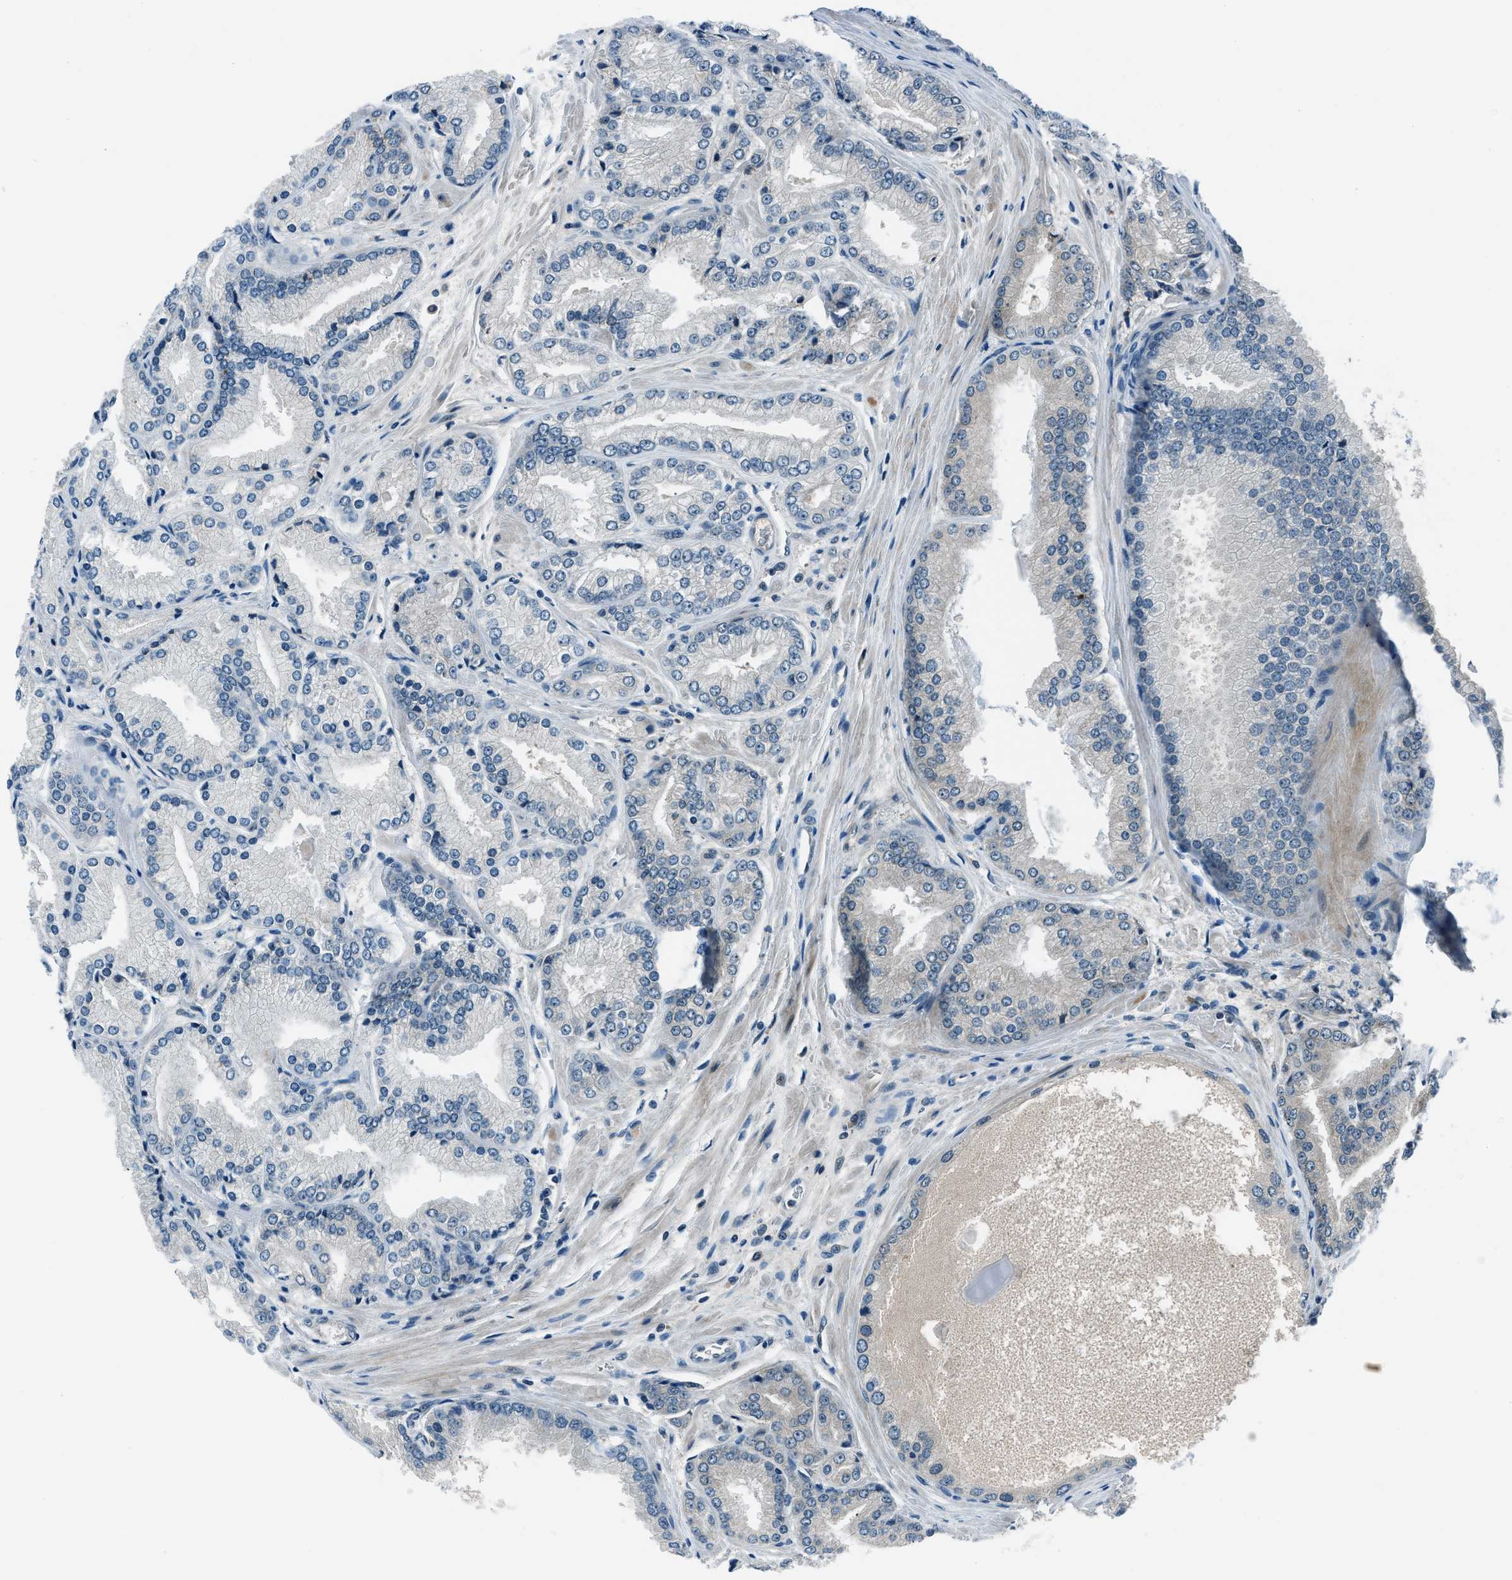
{"staining": {"intensity": "negative", "quantity": "none", "location": "none"}, "tissue": "prostate cancer", "cell_type": "Tumor cells", "image_type": "cancer", "snomed": [{"axis": "morphology", "description": "Adenocarcinoma, High grade"}, {"axis": "topography", "description": "Prostate"}], "caption": "Prostate high-grade adenocarcinoma was stained to show a protein in brown. There is no significant staining in tumor cells. (DAB IHC visualized using brightfield microscopy, high magnification).", "gene": "ACTL9", "patient": {"sex": "male", "age": 59}}